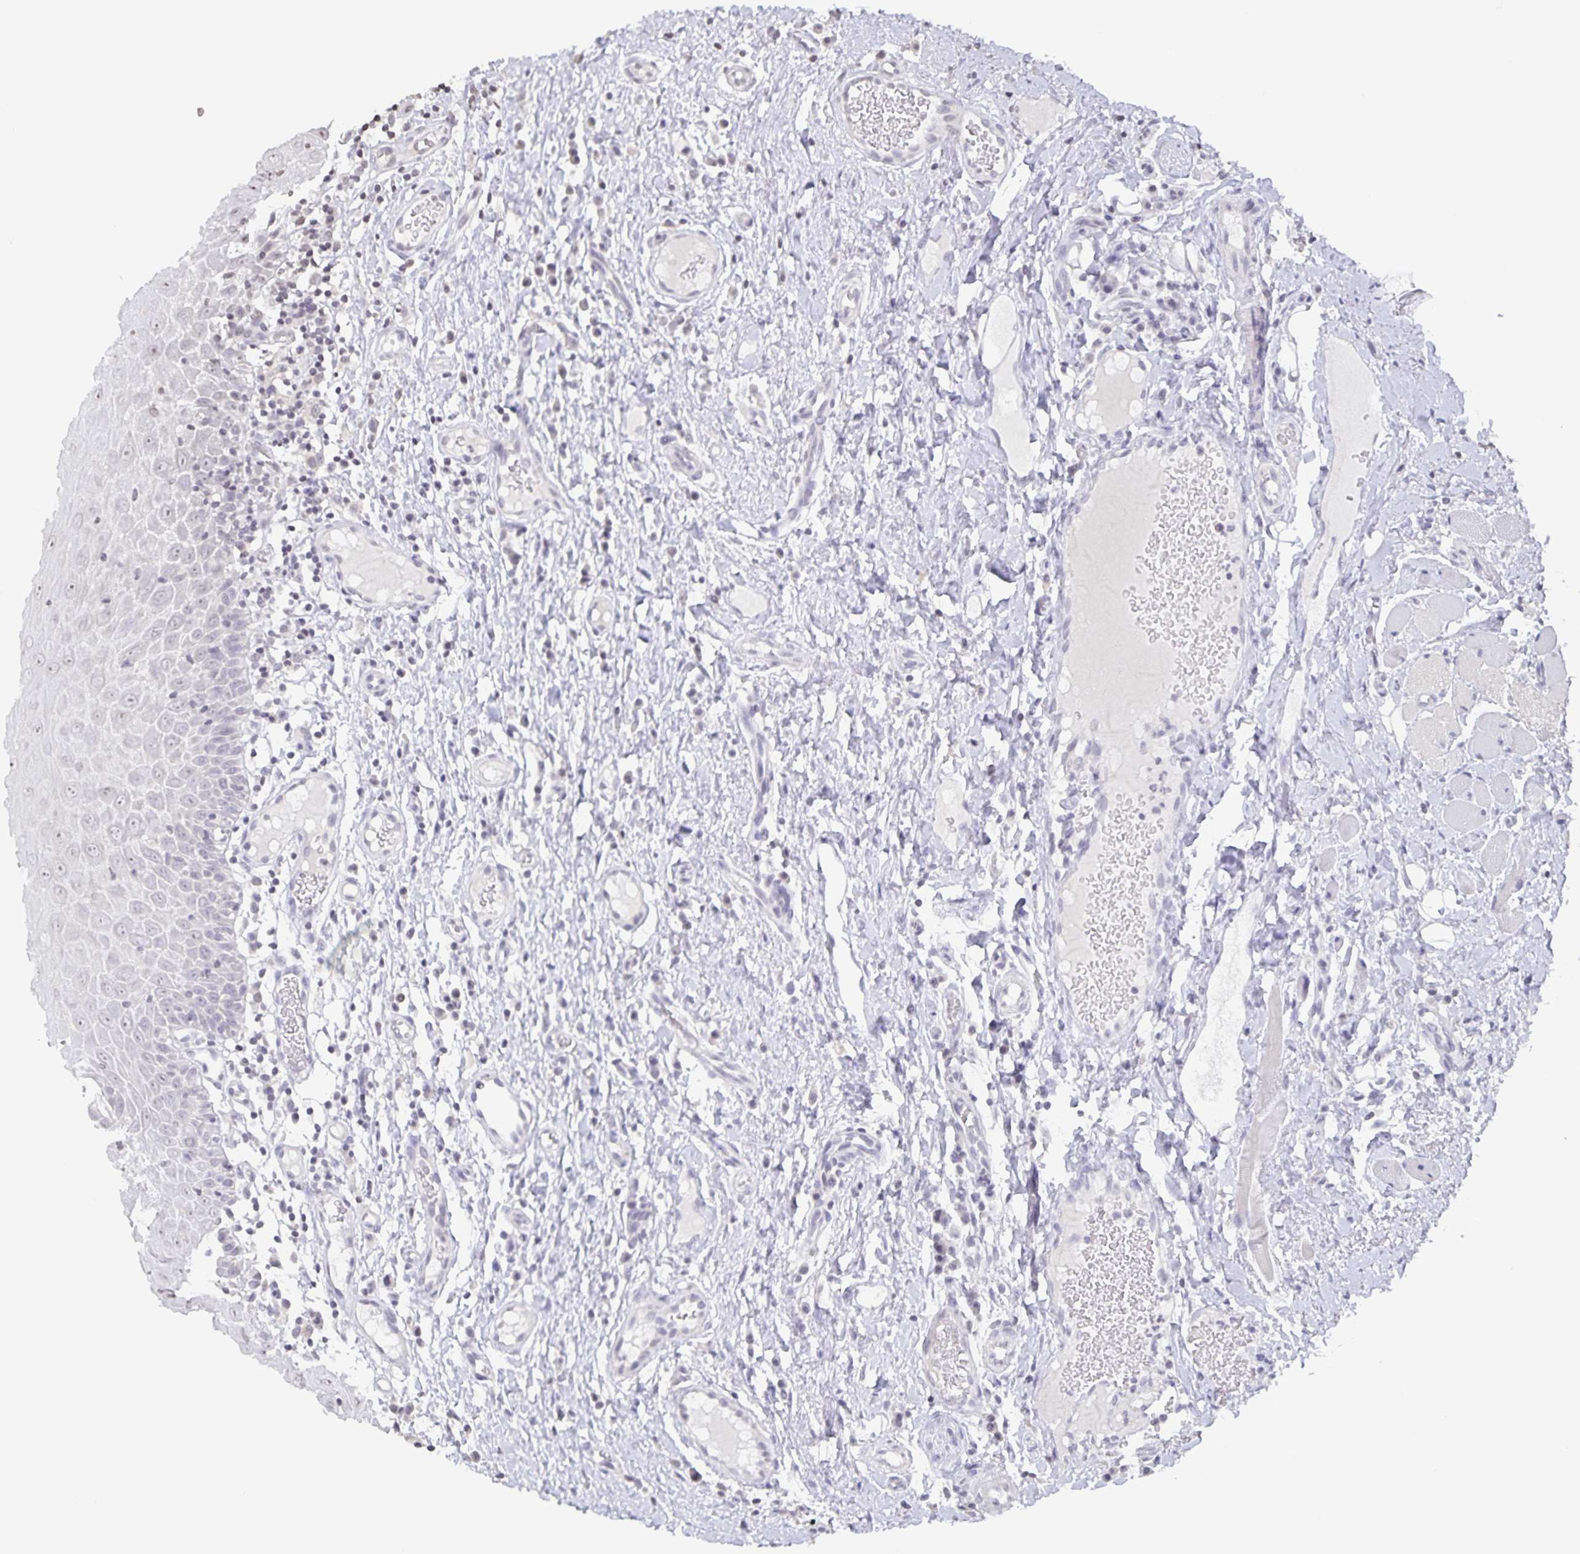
{"staining": {"intensity": "negative", "quantity": "none", "location": "none"}, "tissue": "oral mucosa", "cell_type": "Squamous epithelial cells", "image_type": "normal", "snomed": [{"axis": "morphology", "description": "Normal tissue, NOS"}, {"axis": "topography", "description": "Oral tissue"}, {"axis": "topography", "description": "Tounge, NOS"}], "caption": "Immunohistochemical staining of unremarkable oral mucosa demonstrates no significant staining in squamous epithelial cells. (DAB IHC visualized using brightfield microscopy, high magnification).", "gene": "AQP4", "patient": {"sex": "female", "age": 58}}